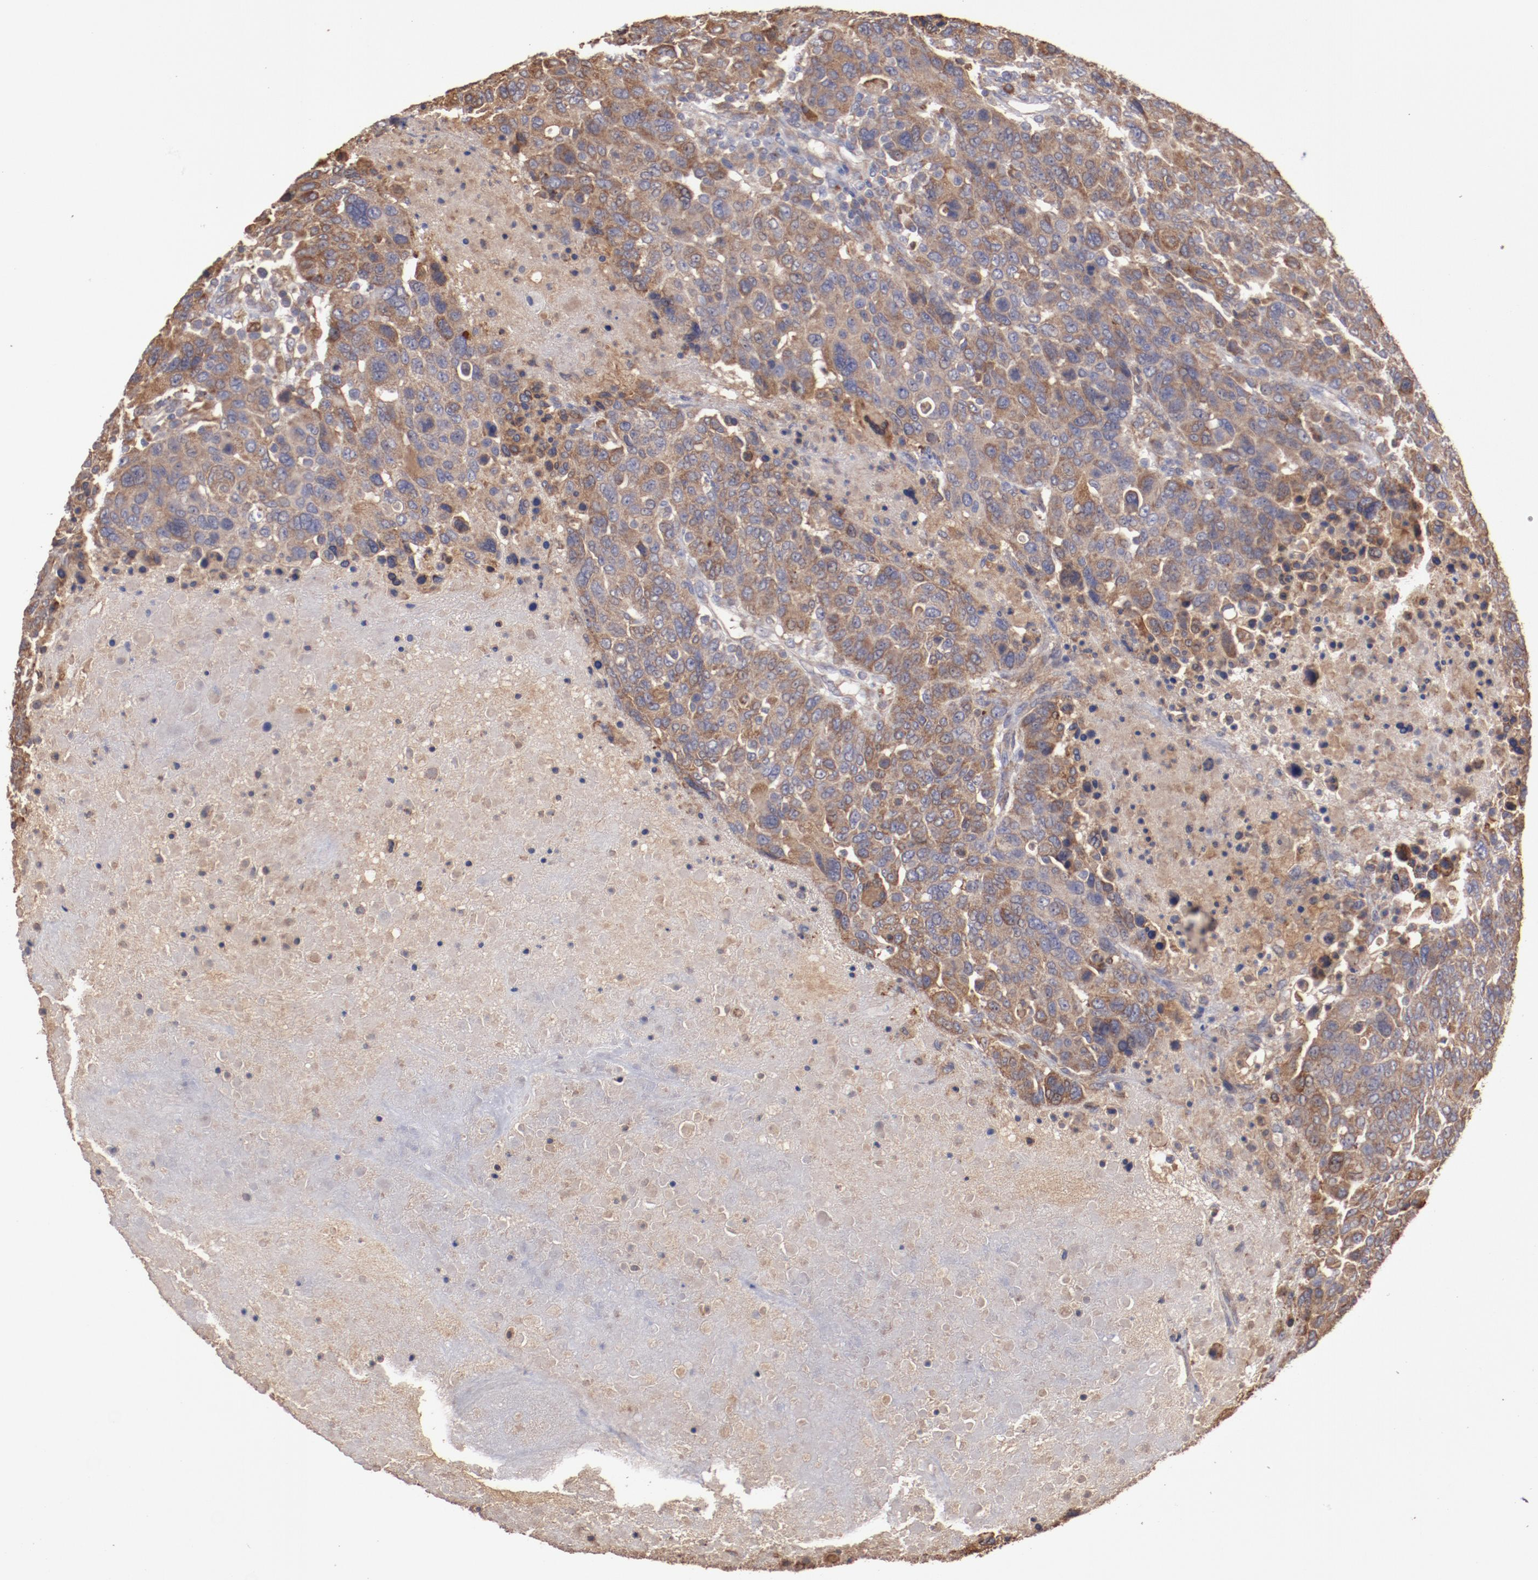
{"staining": {"intensity": "weak", "quantity": ">75%", "location": "cytoplasmic/membranous"}, "tissue": "breast cancer", "cell_type": "Tumor cells", "image_type": "cancer", "snomed": [{"axis": "morphology", "description": "Duct carcinoma"}, {"axis": "topography", "description": "Breast"}], "caption": "Weak cytoplasmic/membranous protein staining is appreciated in approximately >75% of tumor cells in breast intraductal carcinoma.", "gene": "NFKBIE", "patient": {"sex": "female", "age": 37}}